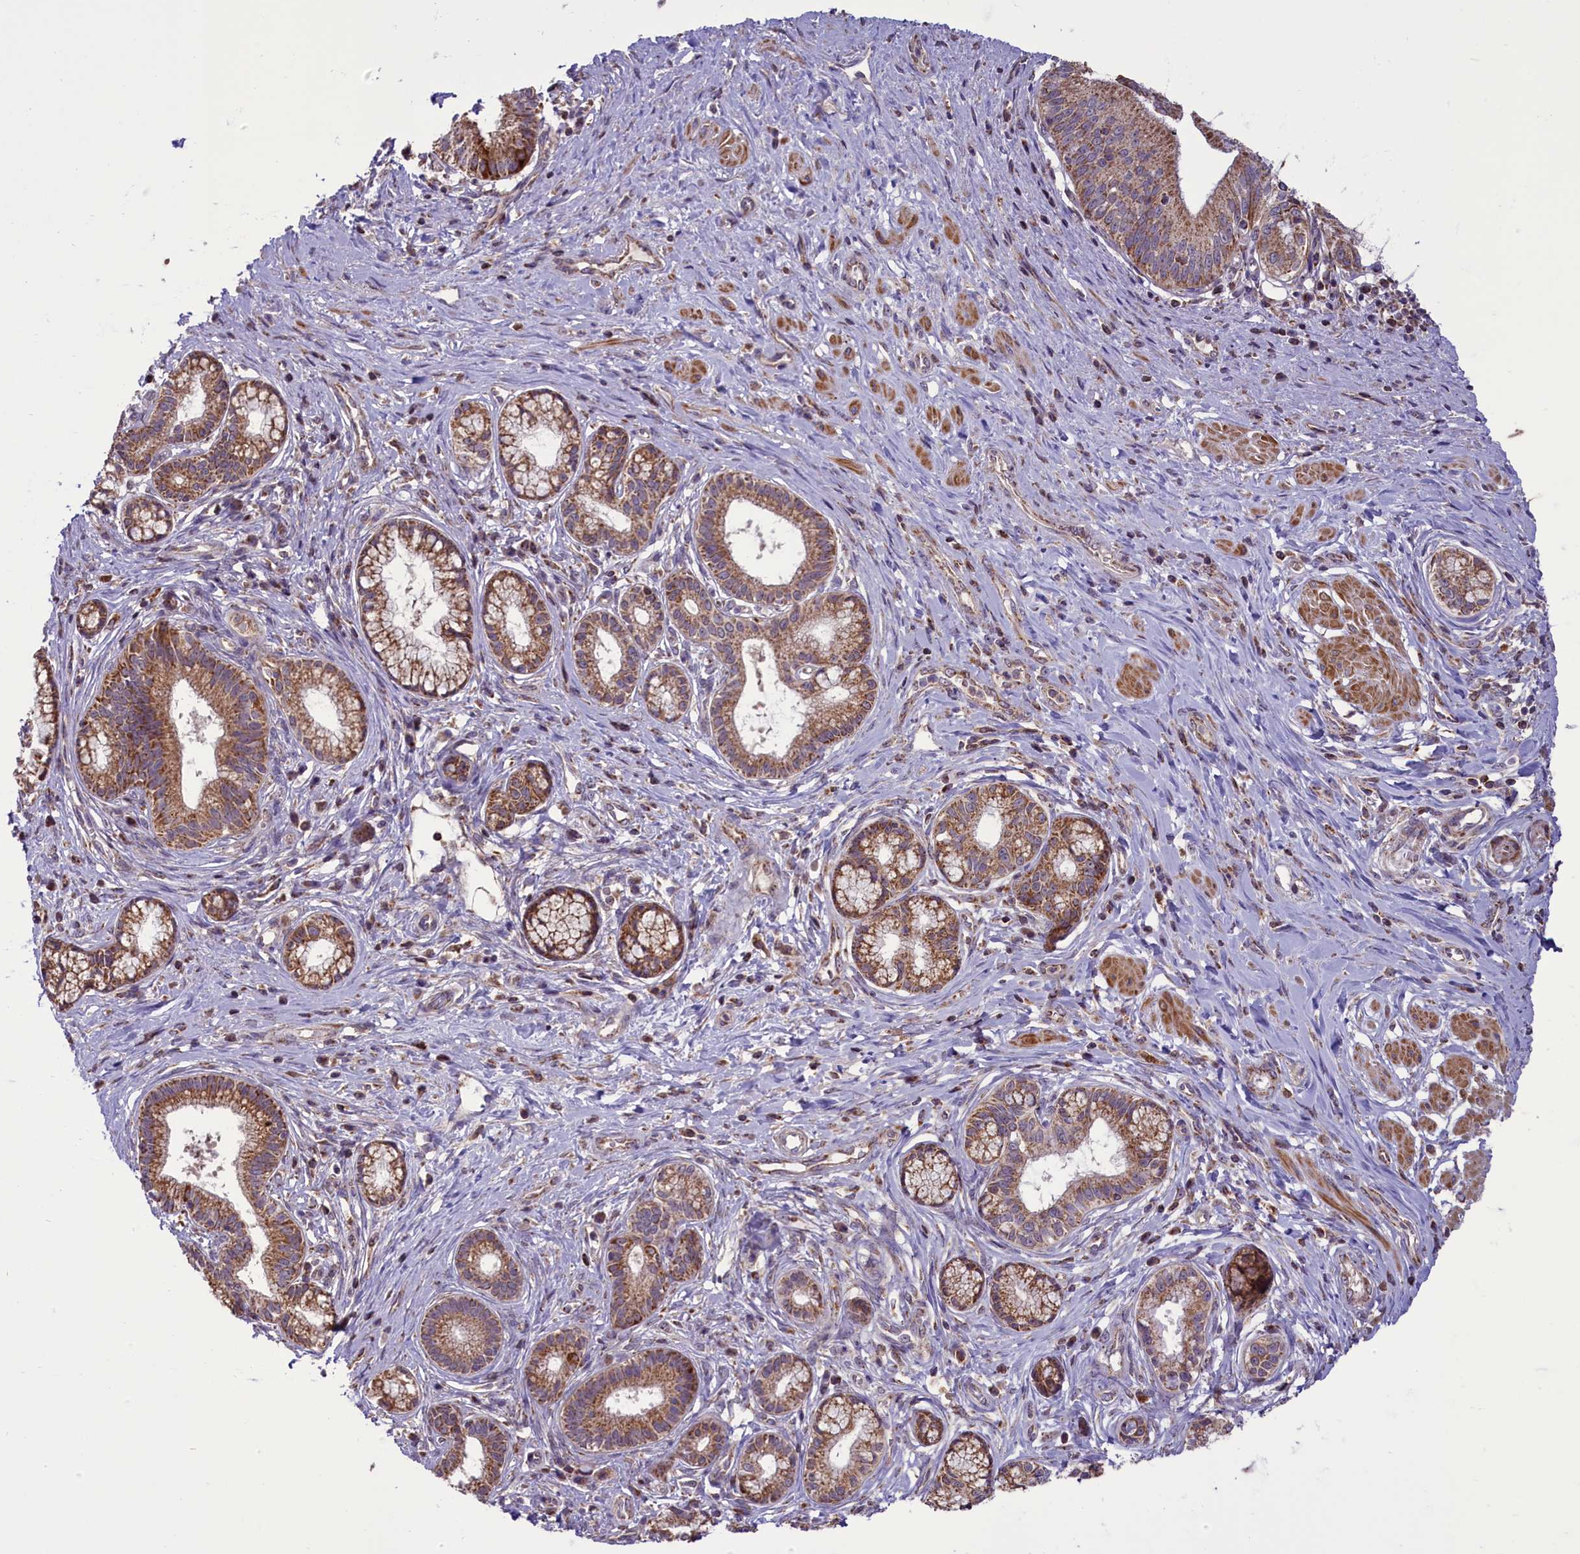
{"staining": {"intensity": "moderate", "quantity": ">75%", "location": "cytoplasmic/membranous"}, "tissue": "pancreatic cancer", "cell_type": "Tumor cells", "image_type": "cancer", "snomed": [{"axis": "morphology", "description": "Adenocarcinoma, NOS"}, {"axis": "topography", "description": "Pancreas"}], "caption": "Immunohistochemical staining of pancreatic cancer (adenocarcinoma) reveals moderate cytoplasmic/membranous protein positivity in about >75% of tumor cells.", "gene": "GLRX5", "patient": {"sex": "male", "age": 72}}